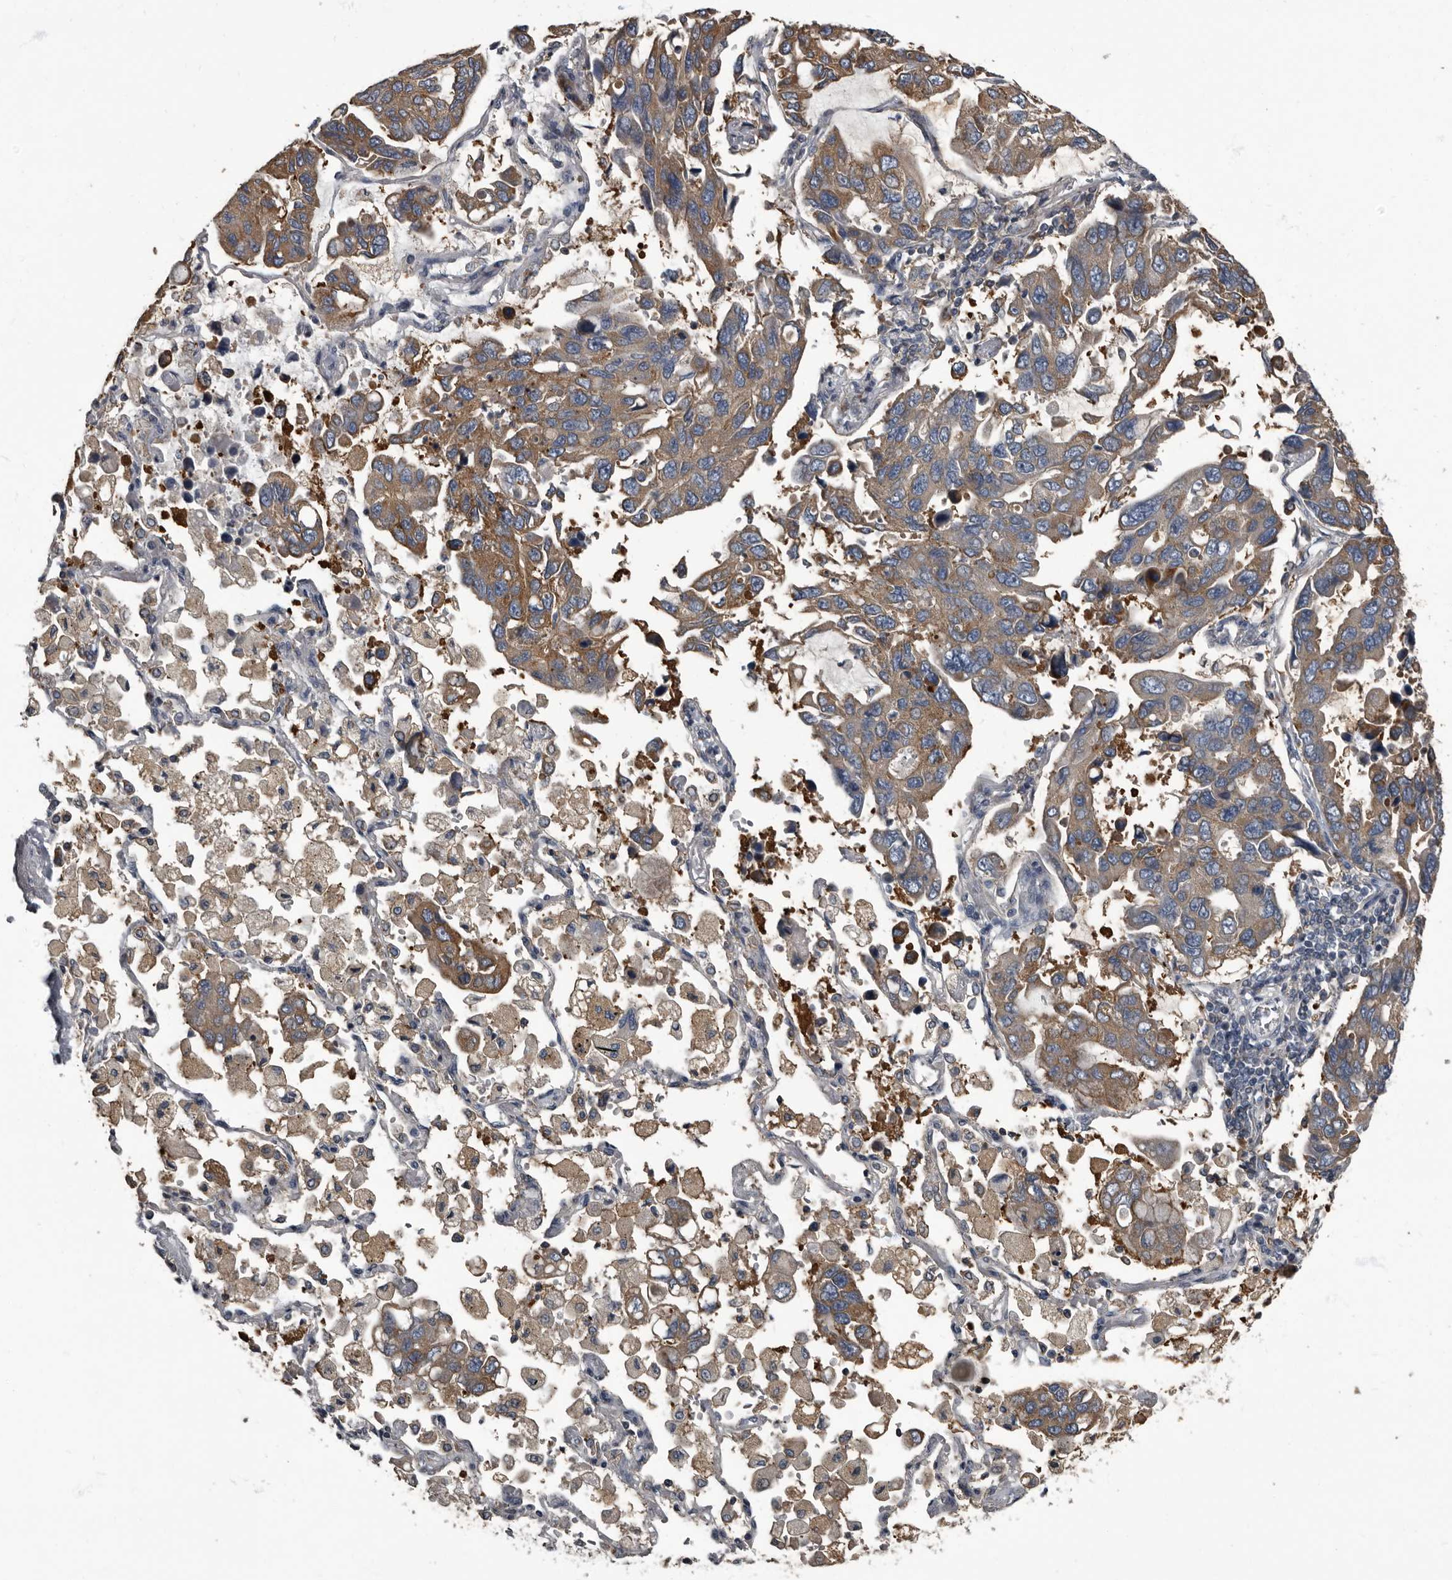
{"staining": {"intensity": "moderate", "quantity": ">75%", "location": "cytoplasmic/membranous"}, "tissue": "lung cancer", "cell_type": "Tumor cells", "image_type": "cancer", "snomed": [{"axis": "morphology", "description": "Adenocarcinoma, NOS"}, {"axis": "topography", "description": "Lung"}], "caption": "A photomicrograph of lung cancer (adenocarcinoma) stained for a protein reveals moderate cytoplasmic/membranous brown staining in tumor cells. Immunohistochemistry (ihc) stains the protein in brown and the nuclei are stained blue.", "gene": "TPD52L1", "patient": {"sex": "male", "age": 64}}